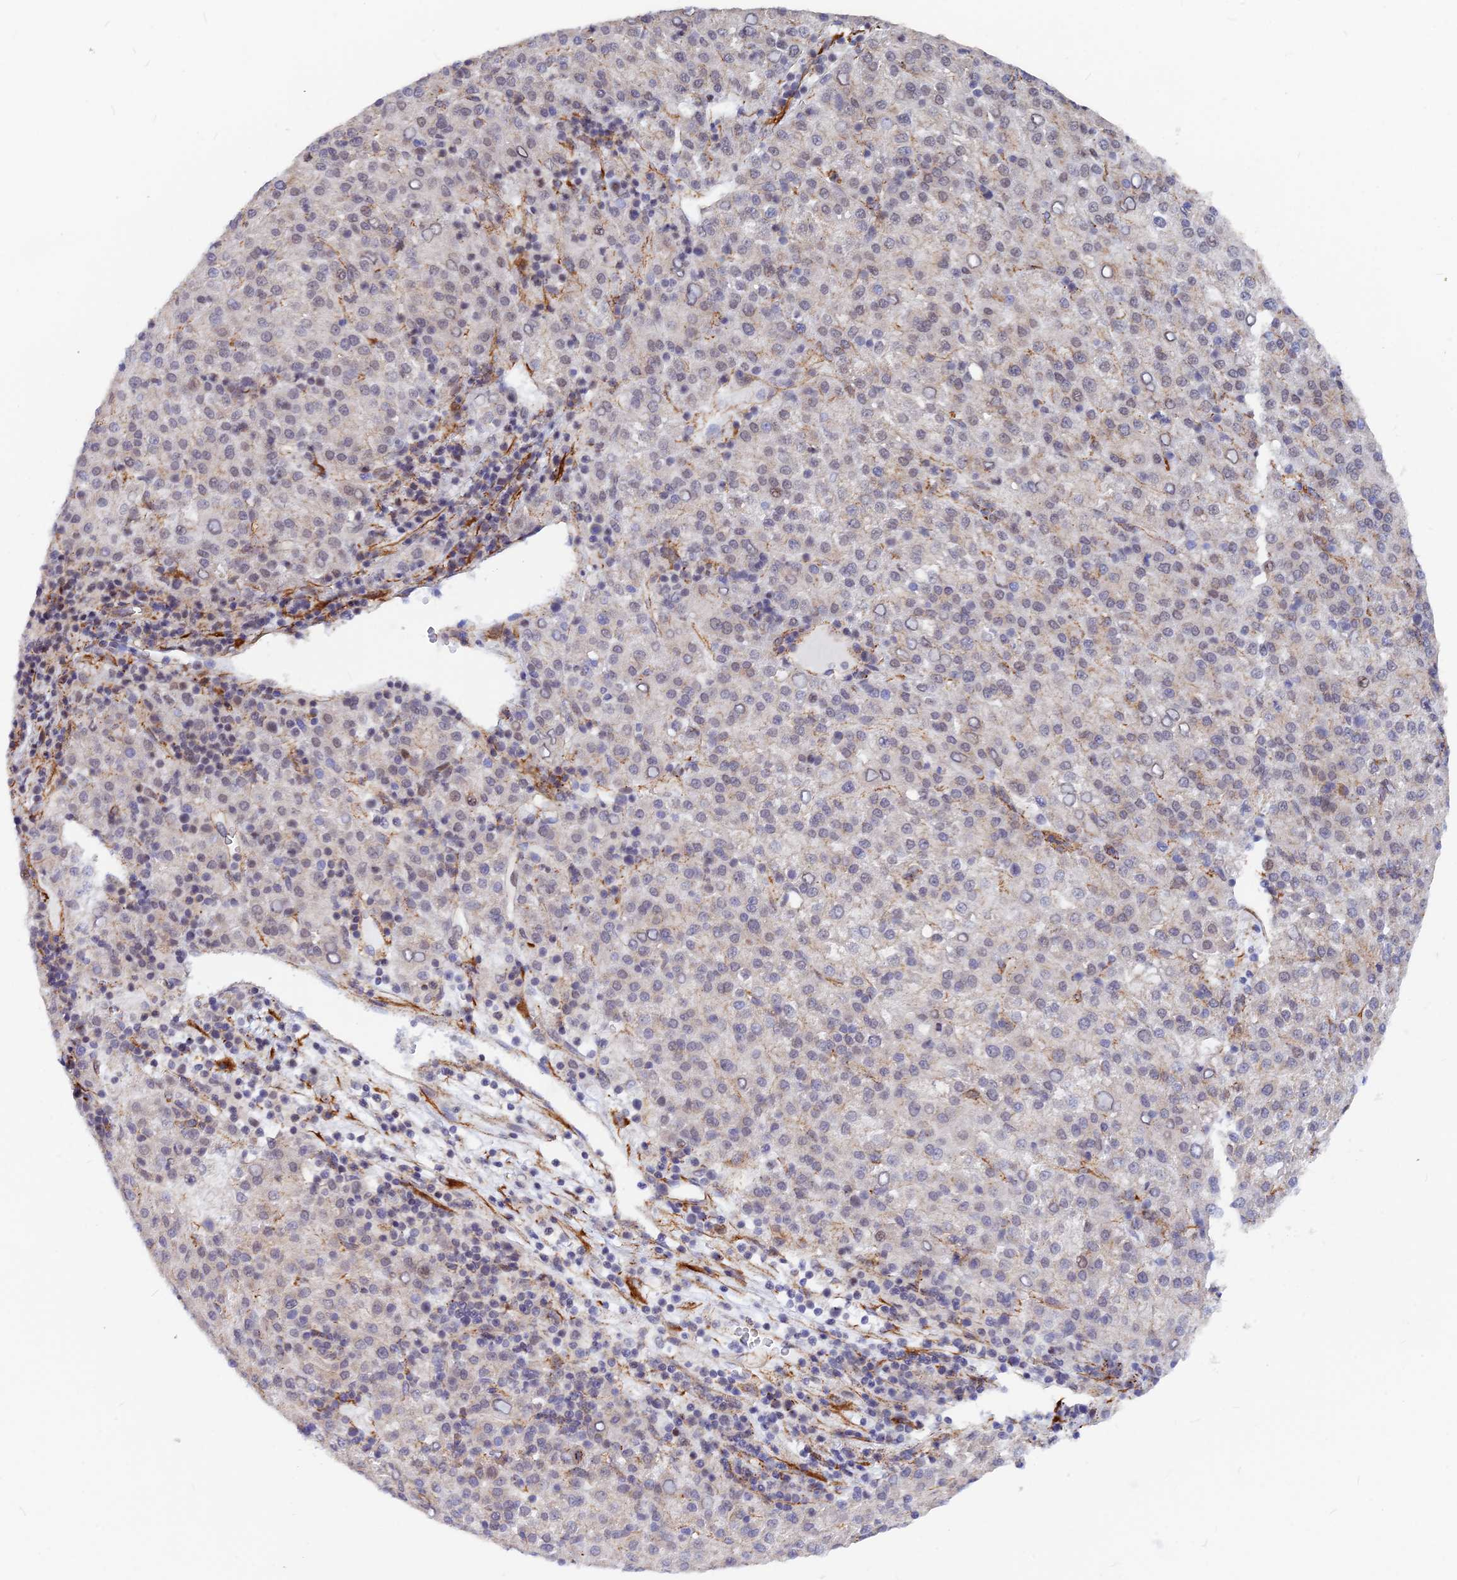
{"staining": {"intensity": "weak", "quantity": "<25%", "location": "cytoplasmic/membranous,nuclear"}, "tissue": "liver cancer", "cell_type": "Tumor cells", "image_type": "cancer", "snomed": [{"axis": "morphology", "description": "Carcinoma, Hepatocellular, NOS"}, {"axis": "topography", "description": "Liver"}], "caption": "Immunohistochemistry image of liver cancer (hepatocellular carcinoma) stained for a protein (brown), which exhibits no positivity in tumor cells. Nuclei are stained in blue.", "gene": "VSTM2L", "patient": {"sex": "female", "age": 58}}